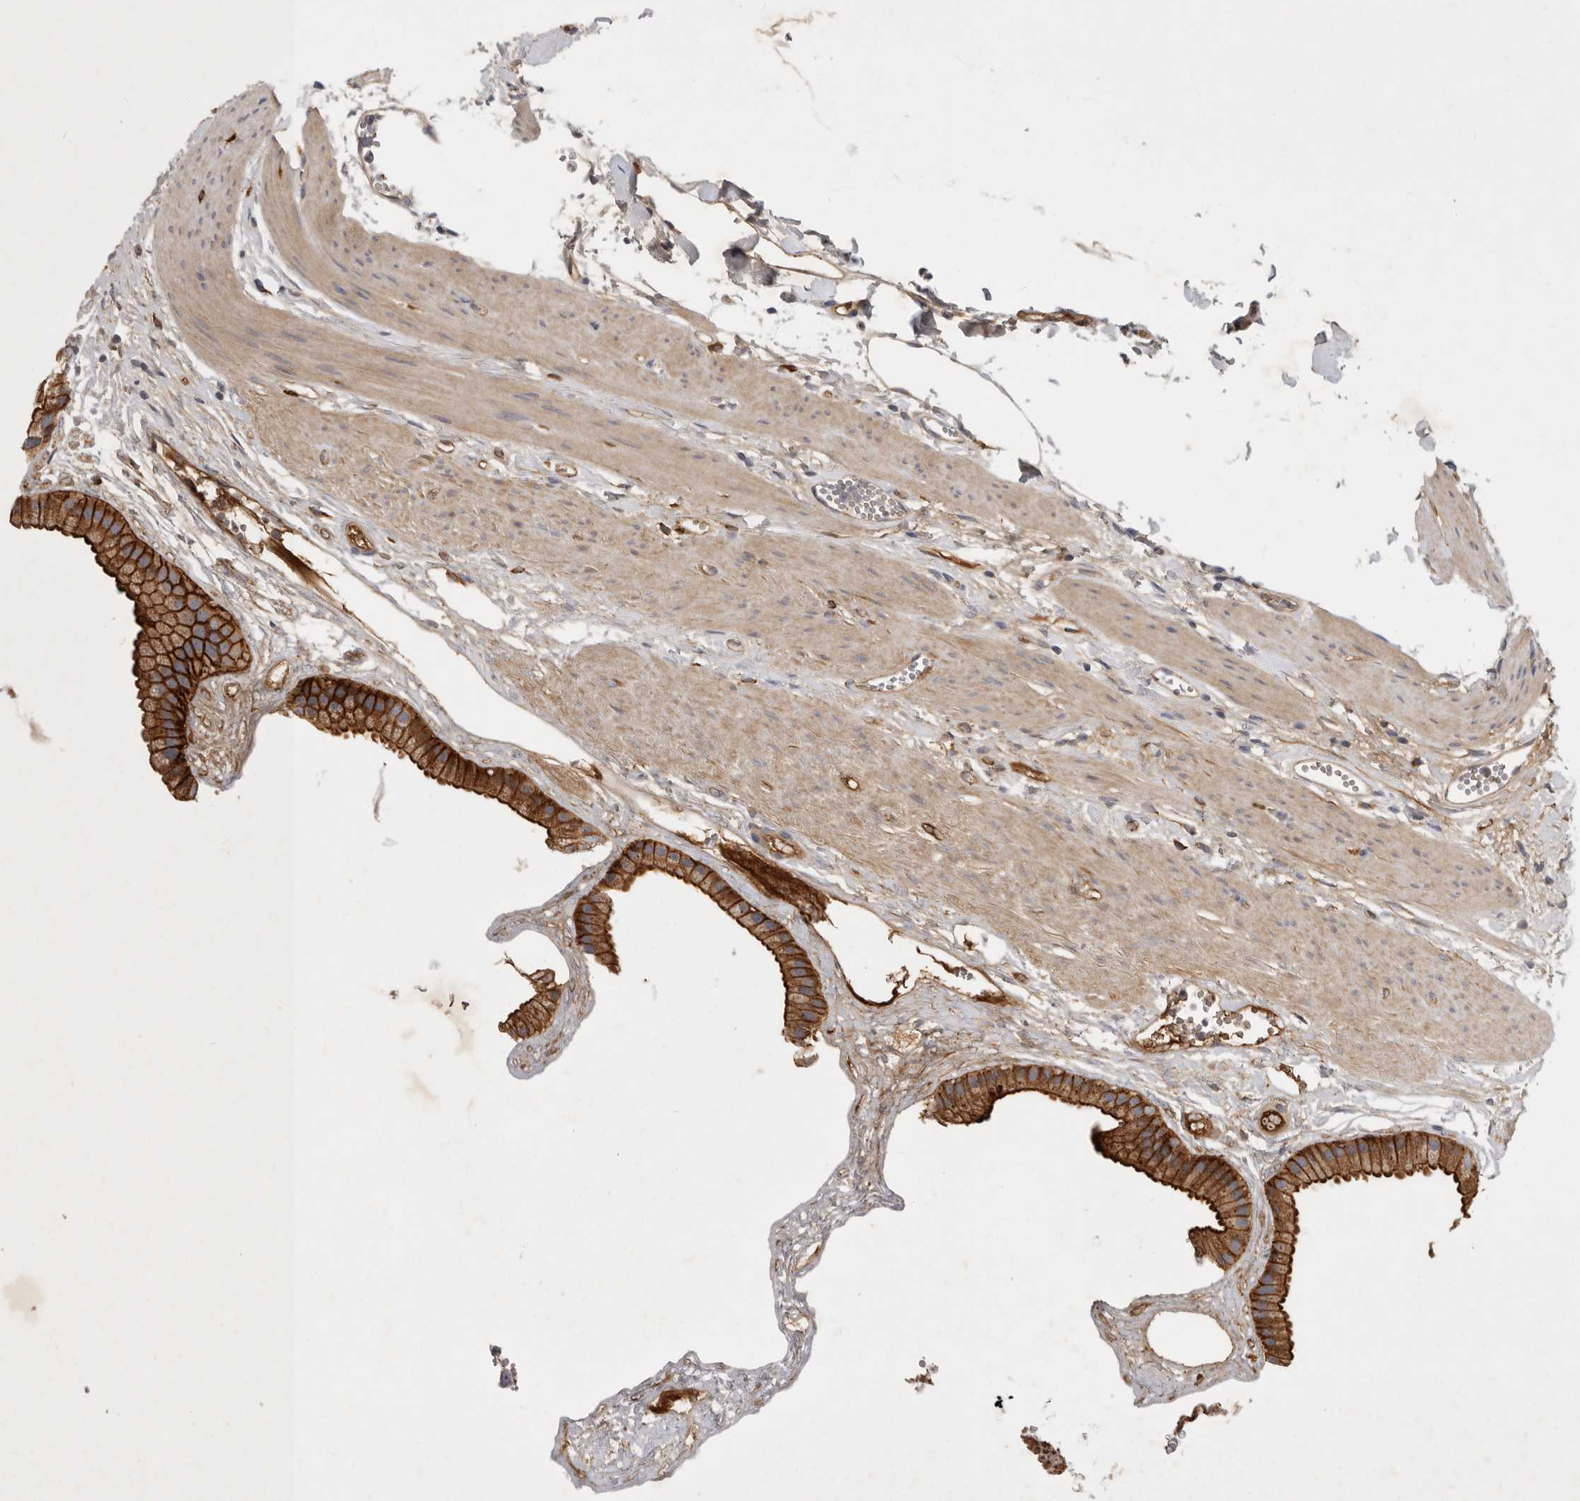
{"staining": {"intensity": "strong", "quantity": ">75%", "location": "cytoplasmic/membranous"}, "tissue": "gallbladder", "cell_type": "Glandular cells", "image_type": "normal", "snomed": [{"axis": "morphology", "description": "Normal tissue, NOS"}, {"axis": "topography", "description": "Gallbladder"}], "caption": "Gallbladder stained with a brown dye reveals strong cytoplasmic/membranous positive staining in about >75% of glandular cells.", "gene": "MLPH", "patient": {"sex": "female", "age": 64}}